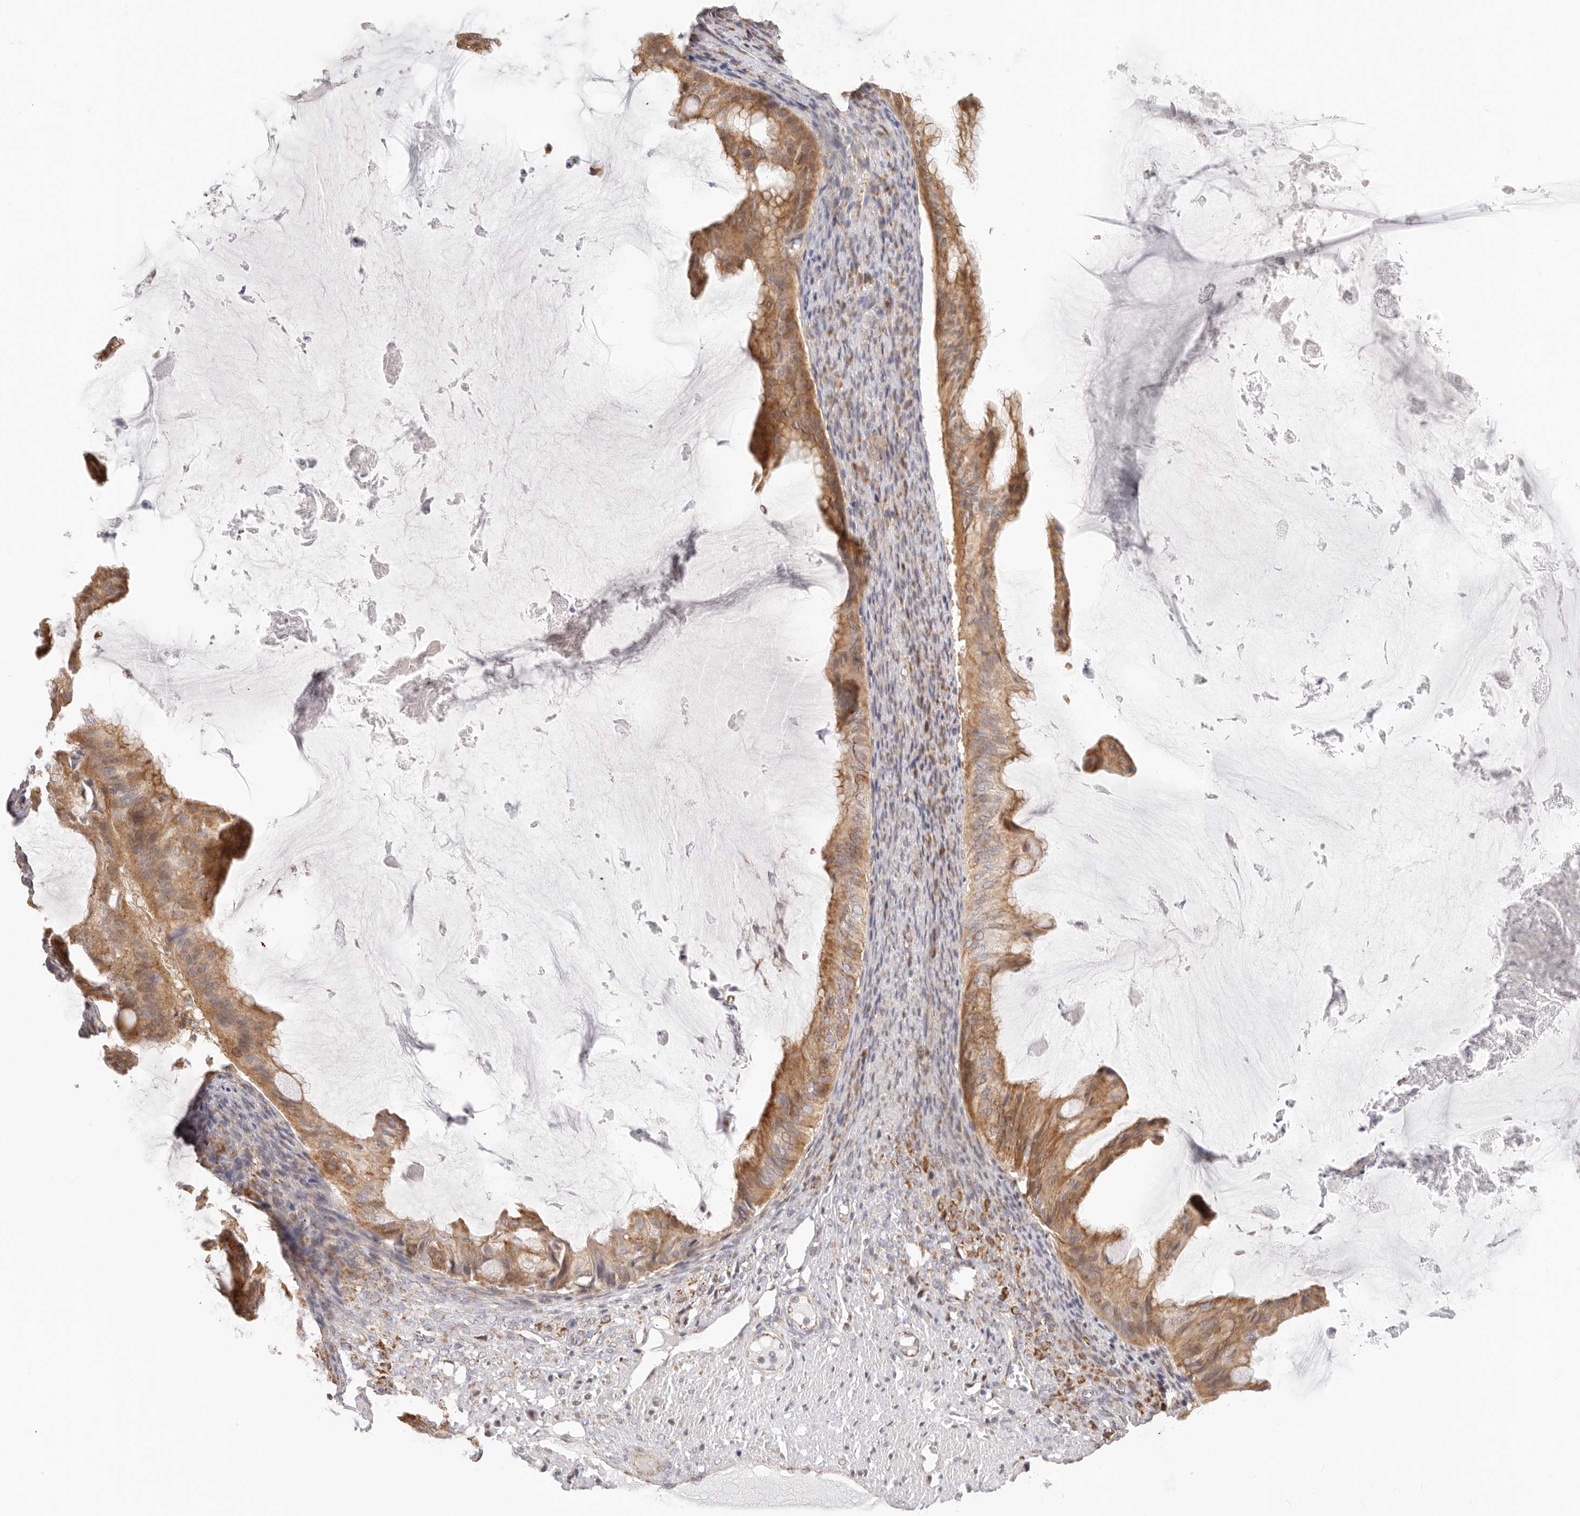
{"staining": {"intensity": "moderate", "quantity": ">75%", "location": "cytoplasmic/membranous"}, "tissue": "ovarian cancer", "cell_type": "Tumor cells", "image_type": "cancer", "snomed": [{"axis": "morphology", "description": "Cystadenocarcinoma, mucinous, NOS"}, {"axis": "topography", "description": "Ovary"}], "caption": "The immunohistochemical stain labels moderate cytoplasmic/membranous positivity in tumor cells of ovarian cancer tissue.", "gene": "AFDN", "patient": {"sex": "female", "age": 61}}